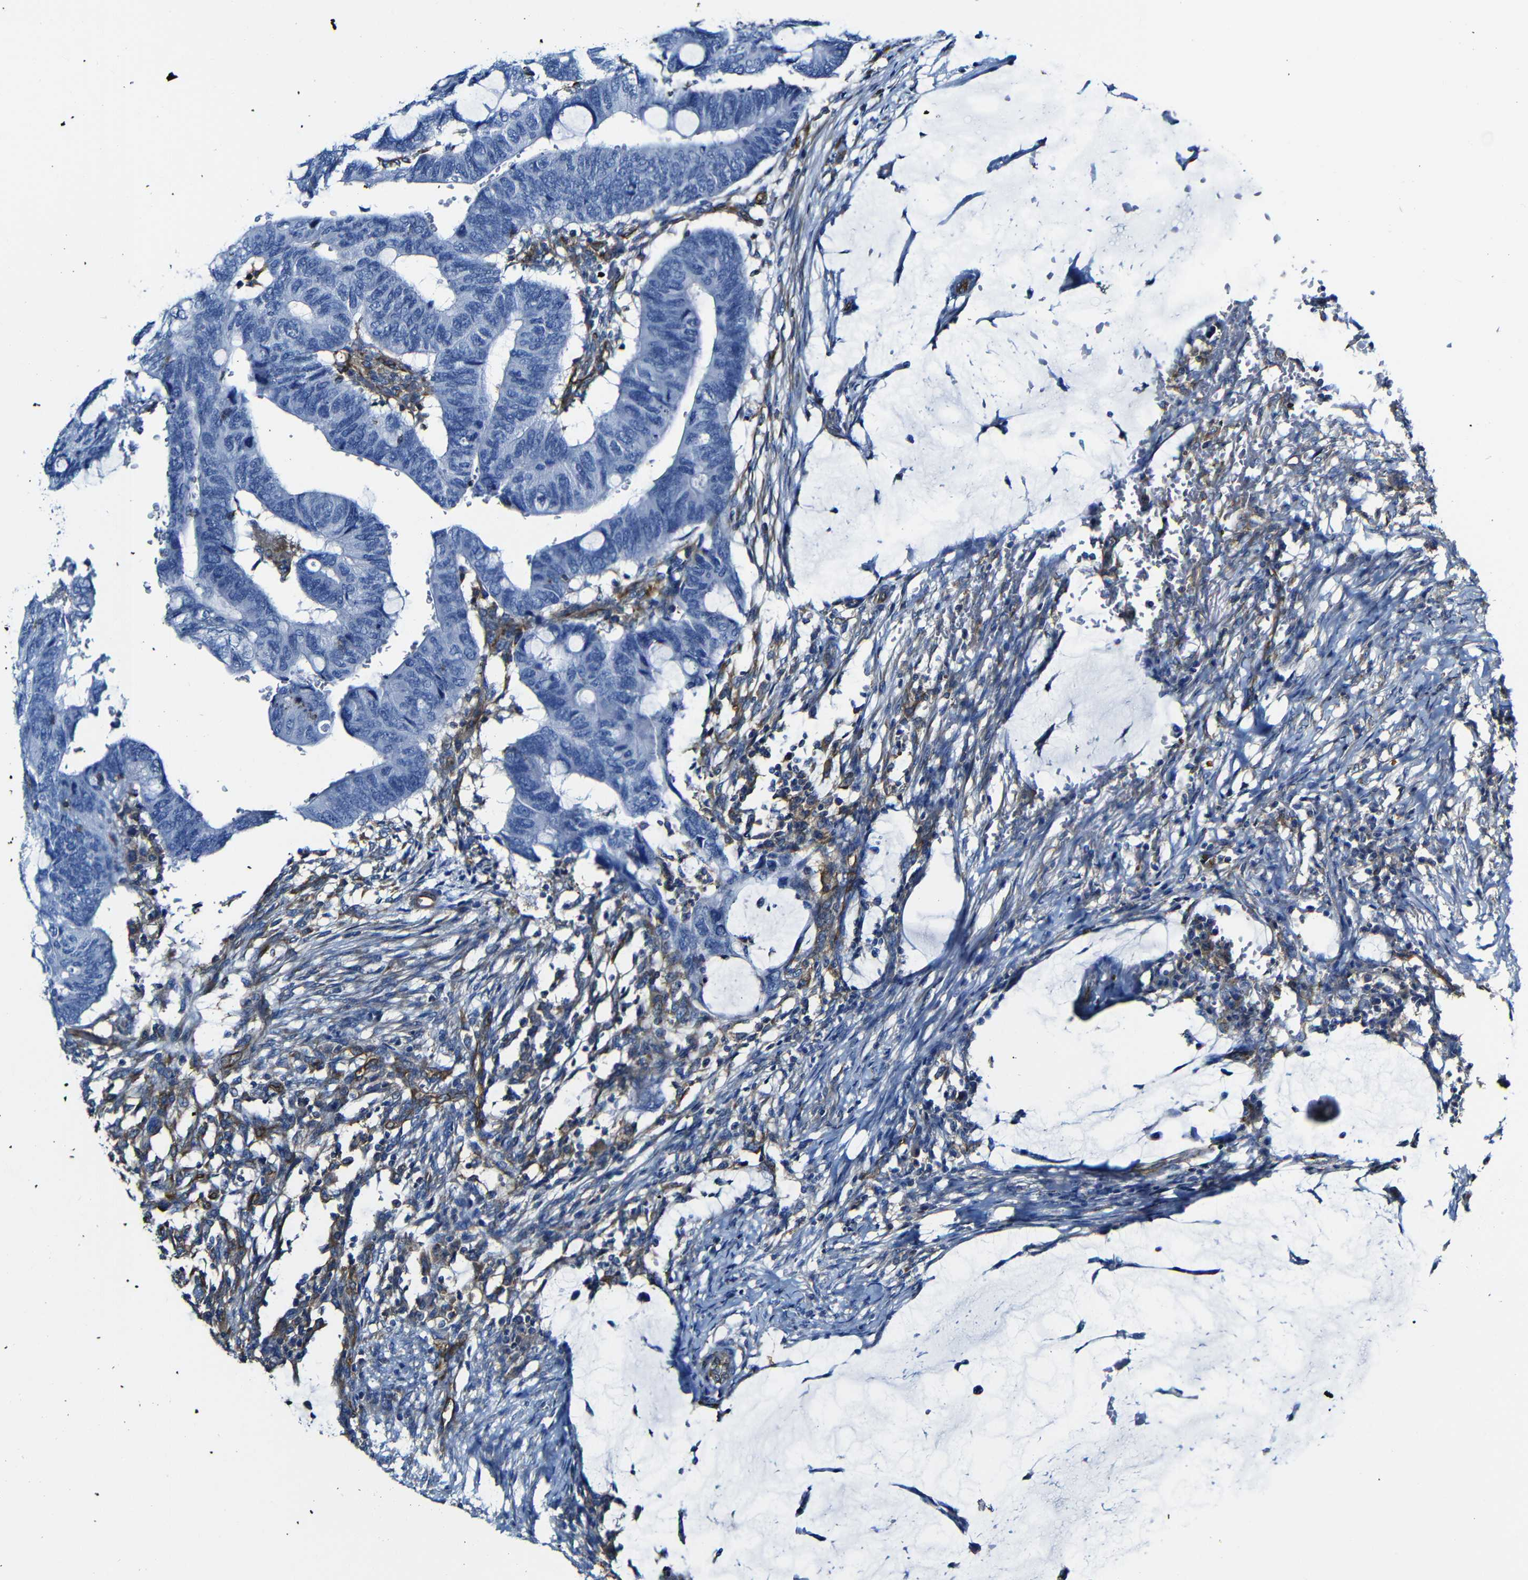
{"staining": {"intensity": "negative", "quantity": "none", "location": "none"}, "tissue": "colorectal cancer", "cell_type": "Tumor cells", "image_type": "cancer", "snomed": [{"axis": "morphology", "description": "Normal tissue, NOS"}, {"axis": "morphology", "description": "Adenocarcinoma, NOS"}, {"axis": "topography", "description": "Rectum"}, {"axis": "topography", "description": "Peripheral nerve tissue"}], "caption": "There is no significant expression in tumor cells of colorectal adenocarcinoma.", "gene": "MSN", "patient": {"sex": "male", "age": 92}}